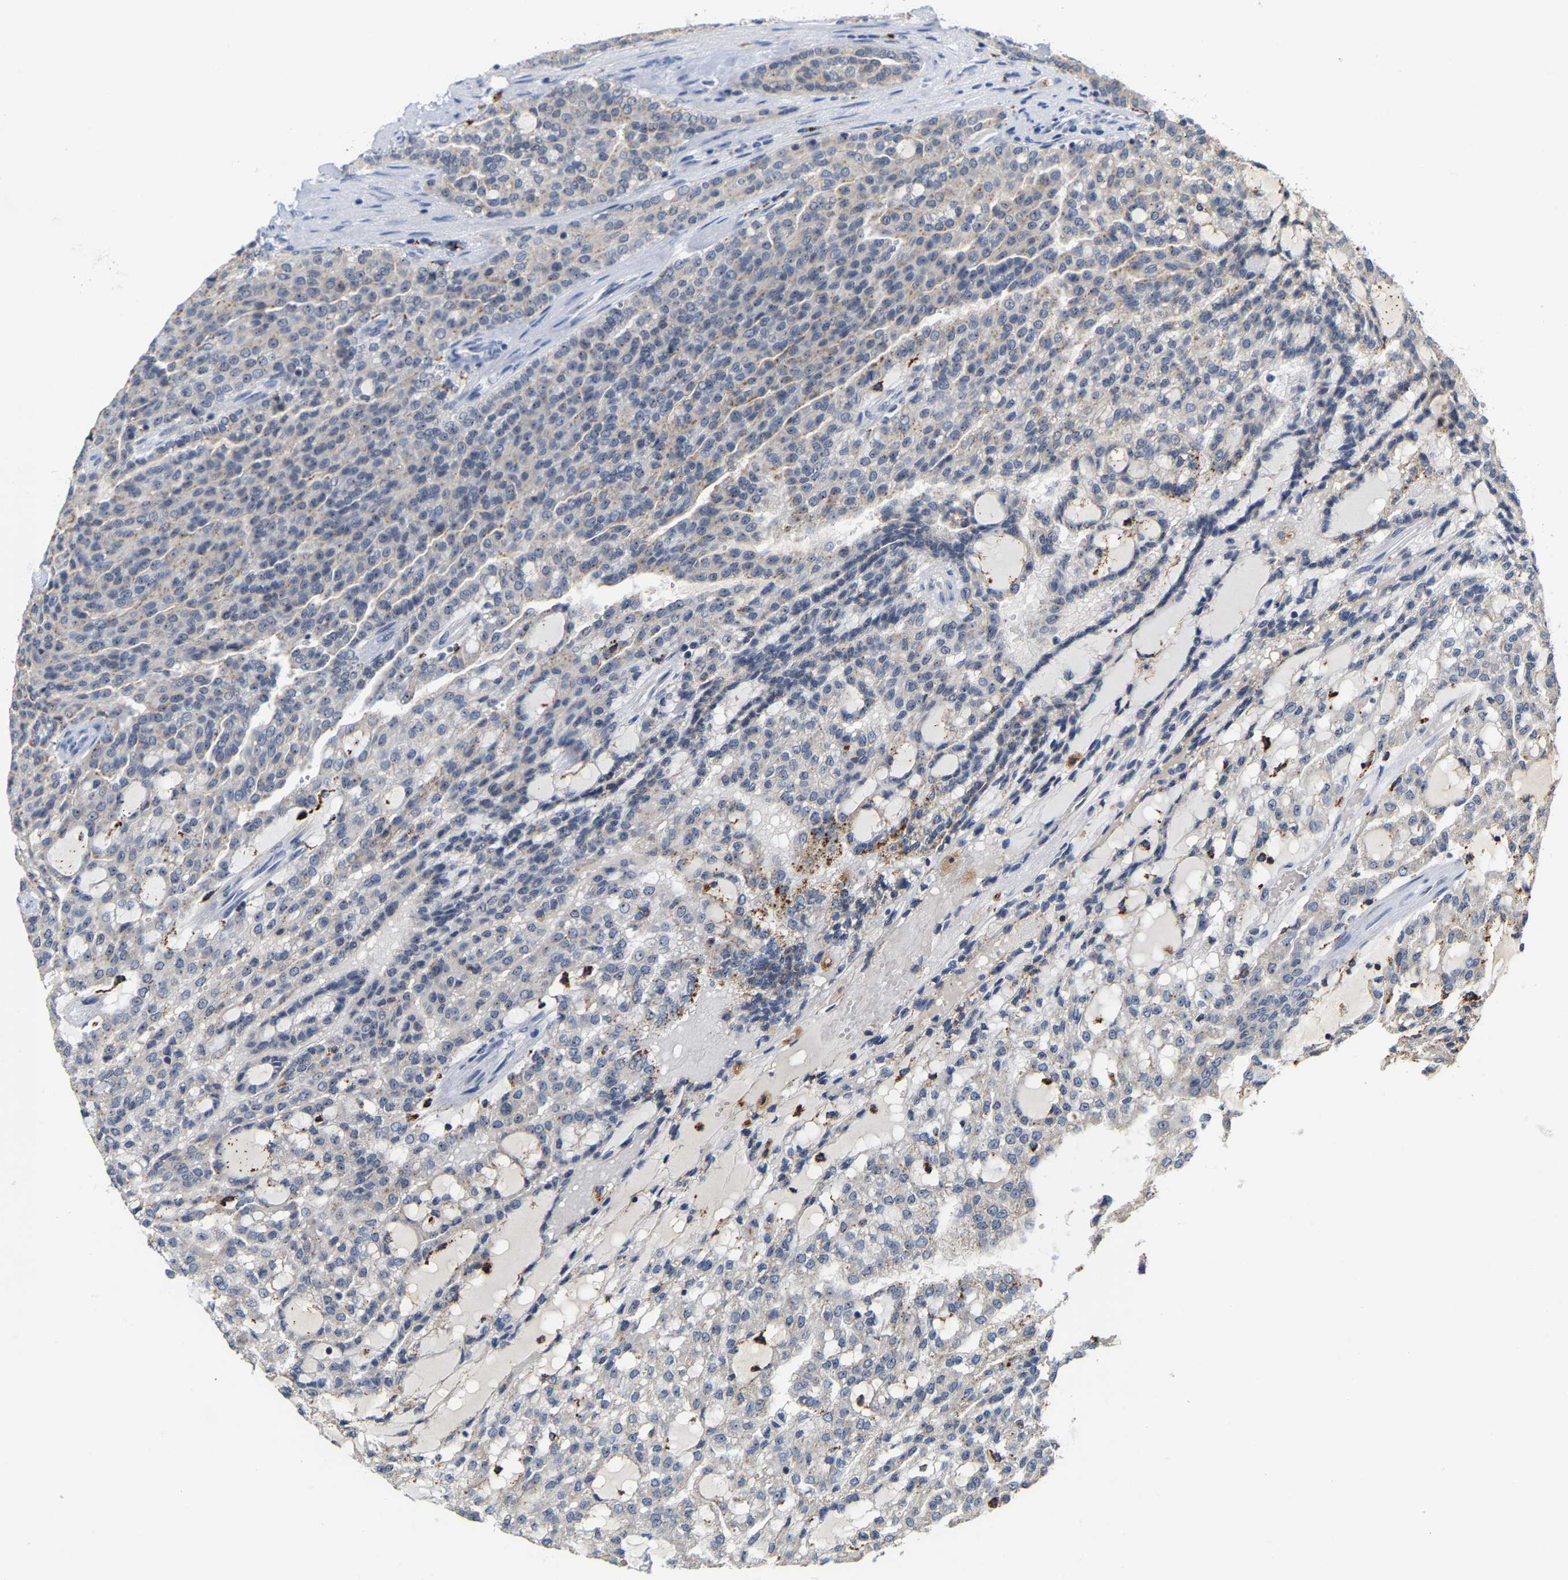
{"staining": {"intensity": "weak", "quantity": "<25%", "location": "cytoplasmic/membranous"}, "tissue": "renal cancer", "cell_type": "Tumor cells", "image_type": "cancer", "snomed": [{"axis": "morphology", "description": "Adenocarcinoma, NOS"}, {"axis": "topography", "description": "Kidney"}], "caption": "Tumor cells are negative for protein expression in human renal cancer (adenocarcinoma).", "gene": "NOP58", "patient": {"sex": "male", "age": 63}}